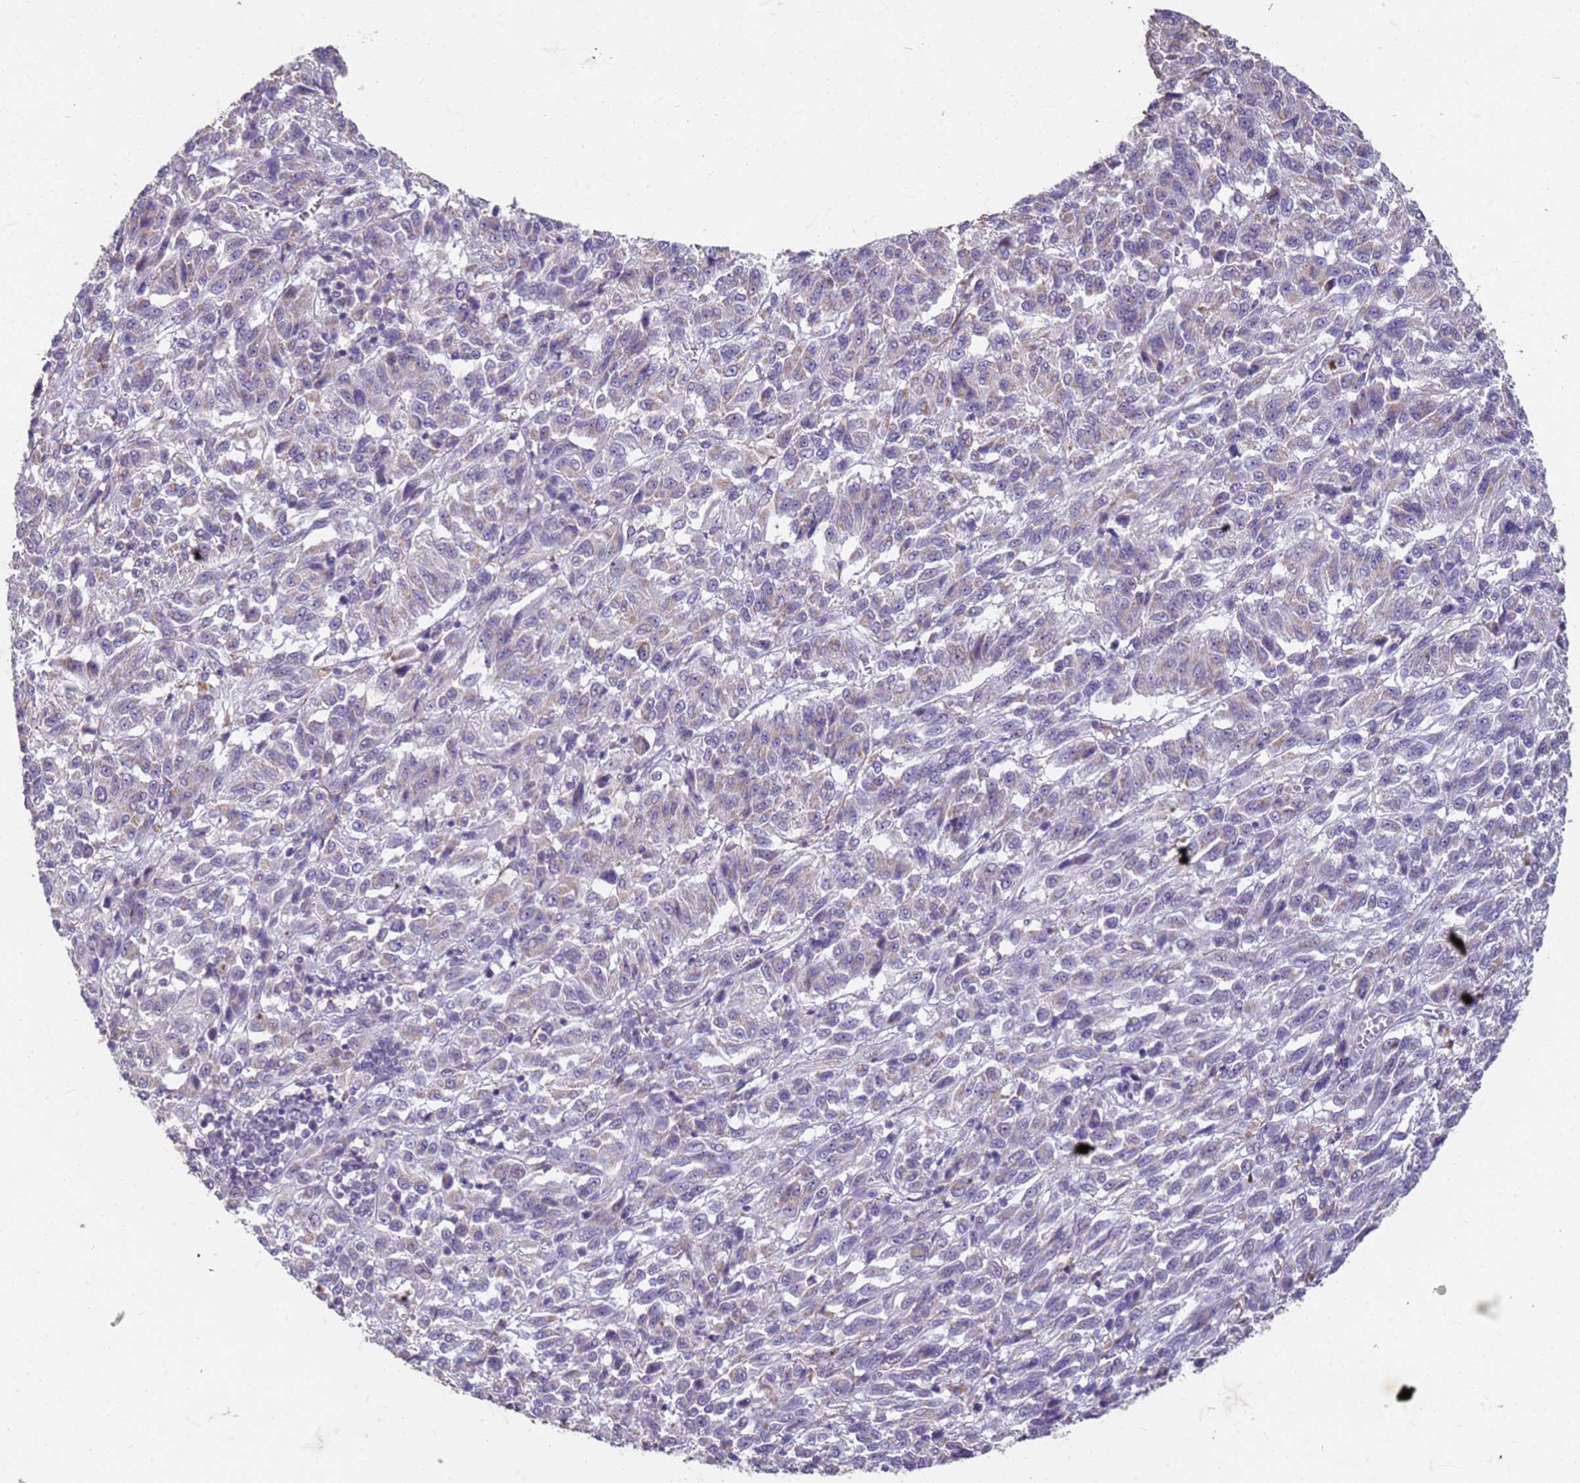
{"staining": {"intensity": "negative", "quantity": "none", "location": "none"}, "tissue": "melanoma", "cell_type": "Tumor cells", "image_type": "cancer", "snomed": [{"axis": "morphology", "description": "Malignant melanoma, Metastatic site"}, {"axis": "topography", "description": "Lung"}], "caption": "Protein analysis of melanoma exhibits no significant expression in tumor cells. (Immunohistochemistry, brightfield microscopy, high magnification).", "gene": "SLC25A15", "patient": {"sex": "male", "age": 64}}